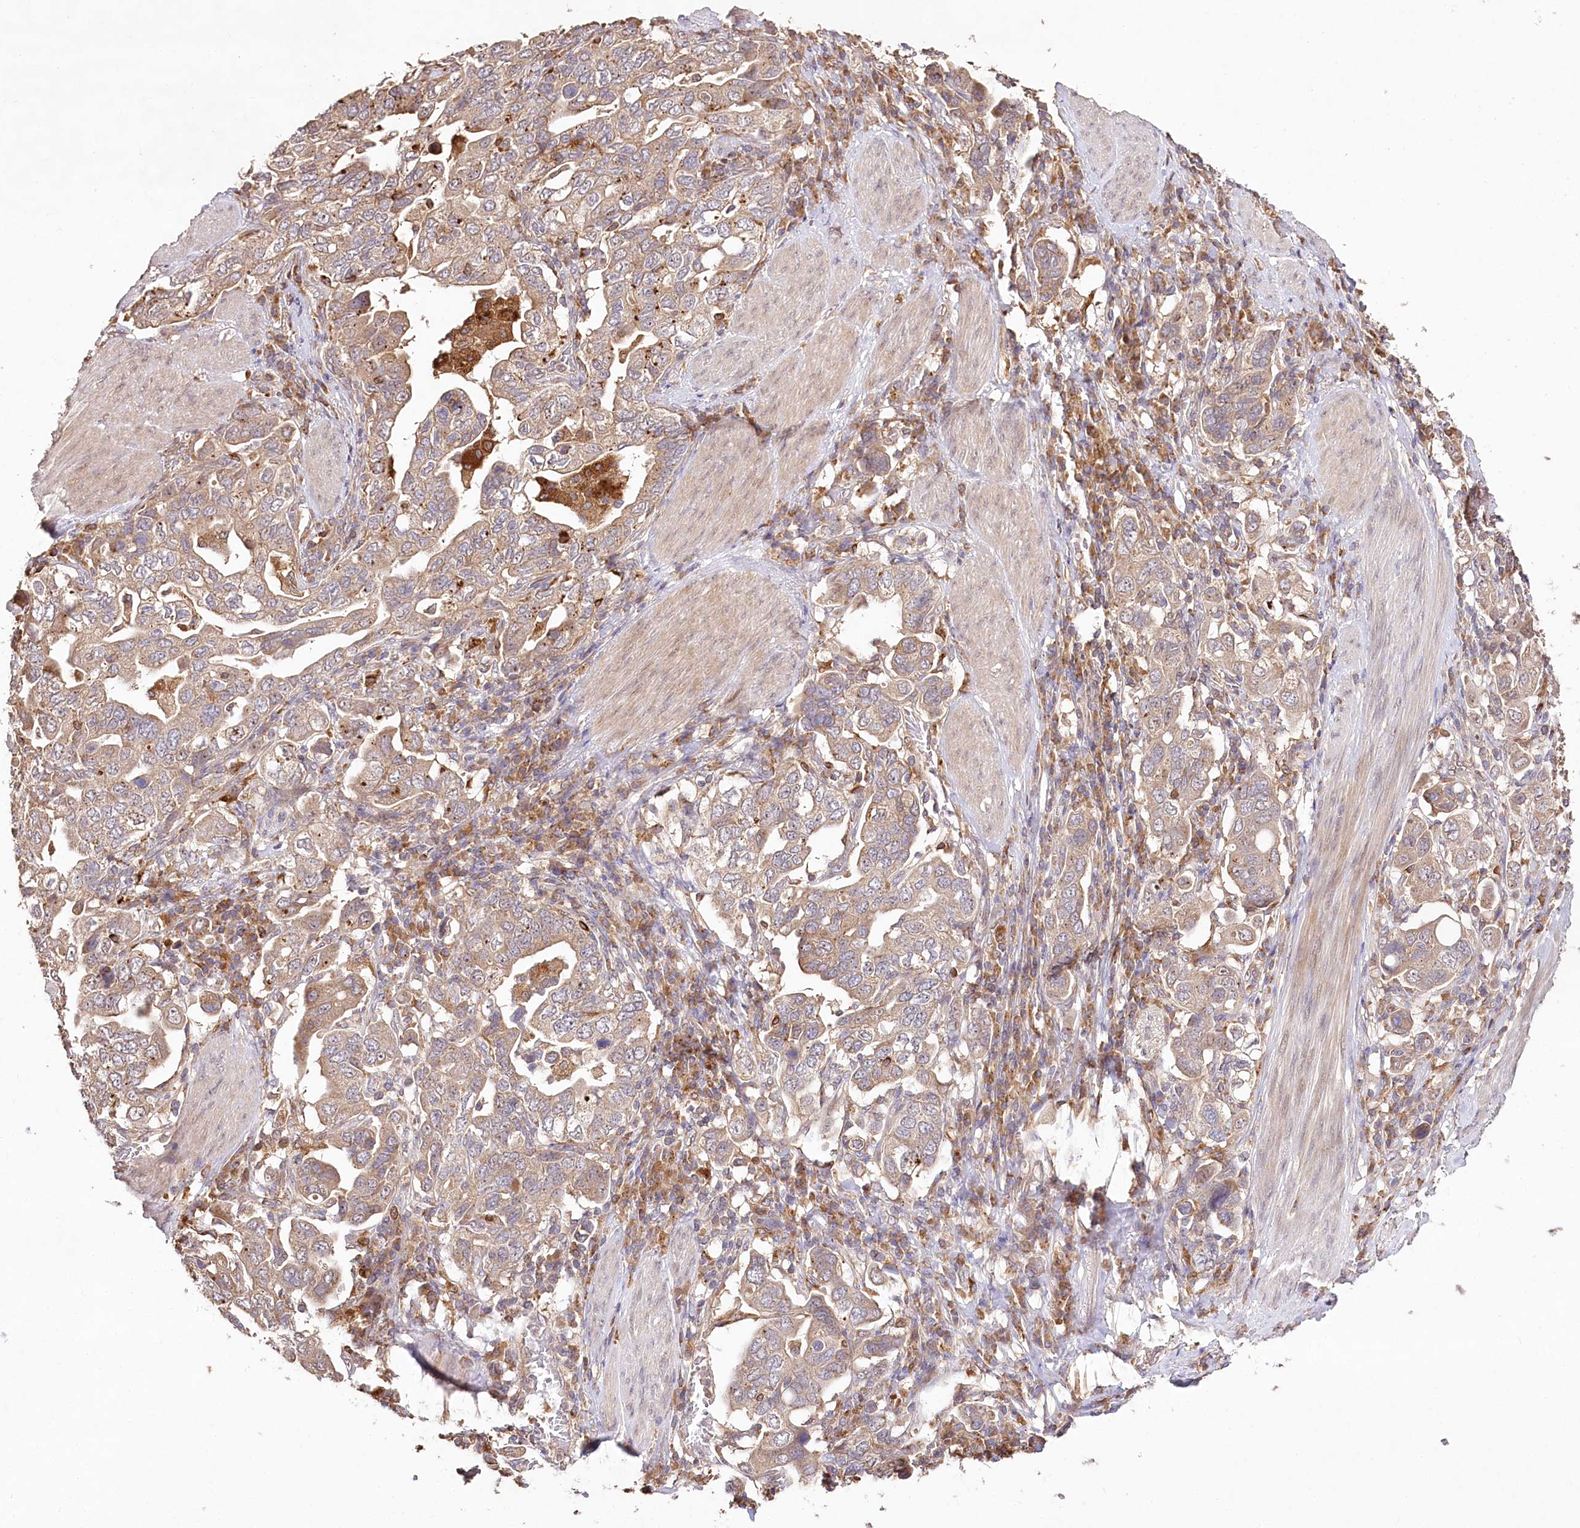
{"staining": {"intensity": "moderate", "quantity": ">75%", "location": "cytoplasmic/membranous"}, "tissue": "stomach cancer", "cell_type": "Tumor cells", "image_type": "cancer", "snomed": [{"axis": "morphology", "description": "Adenocarcinoma, NOS"}, {"axis": "topography", "description": "Stomach, upper"}], "caption": "Immunohistochemical staining of human stomach adenocarcinoma exhibits medium levels of moderate cytoplasmic/membranous protein positivity in approximately >75% of tumor cells.", "gene": "DMXL1", "patient": {"sex": "male", "age": 62}}